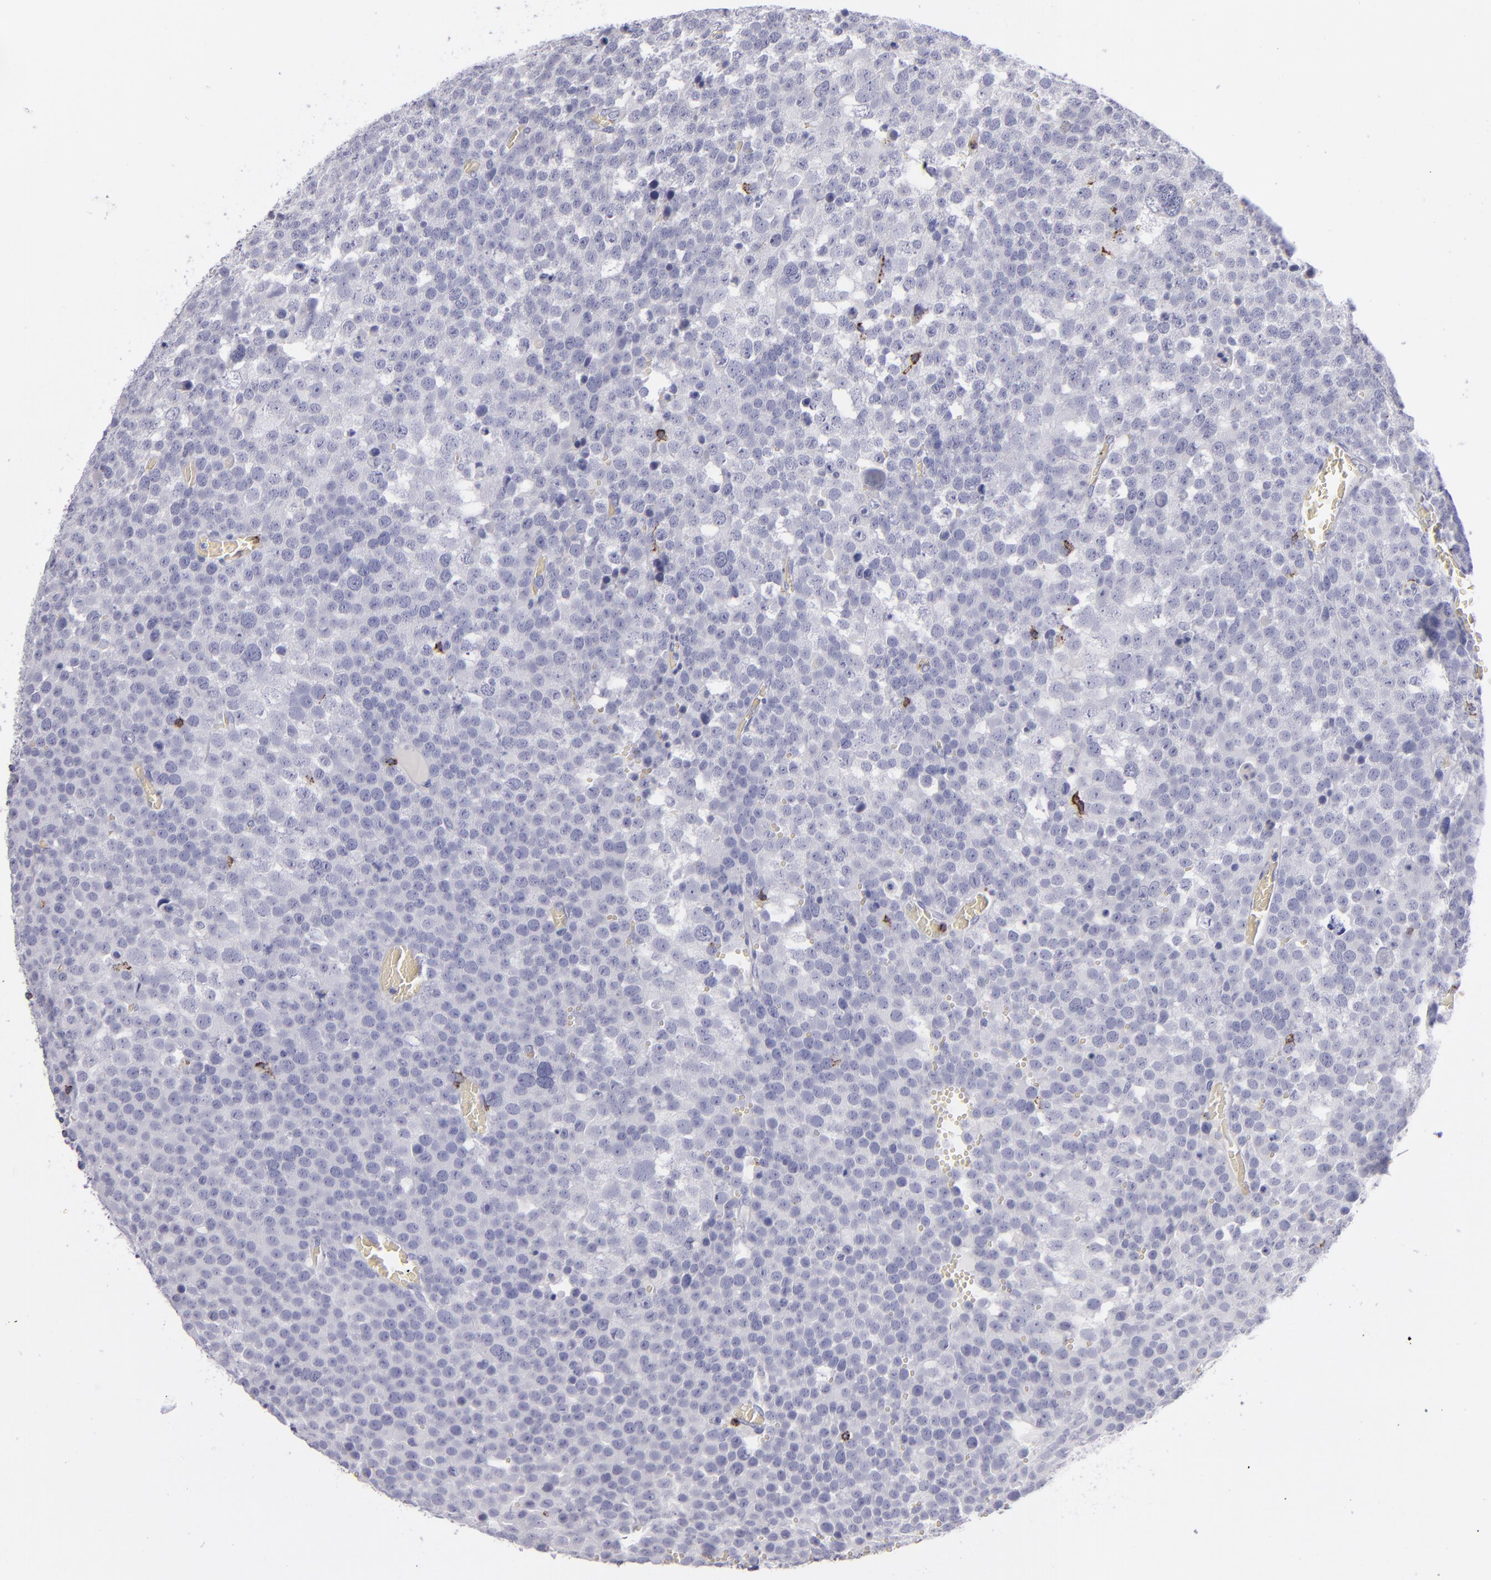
{"staining": {"intensity": "negative", "quantity": "none", "location": "none"}, "tissue": "testis cancer", "cell_type": "Tumor cells", "image_type": "cancer", "snomed": [{"axis": "morphology", "description": "Seminoma, NOS"}, {"axis": "topography", "description": "Testis"}], "caption": "IHC photomicrograph of neoplastic tissue: human testis seminoma stained with DAB shows no significant protein staining in tumor cells. (DAB immunohistochemistry (IHC) with hematoxylin counter stain).", "gene": "CD2", "patient": {"sex": "male", "age": 71}}